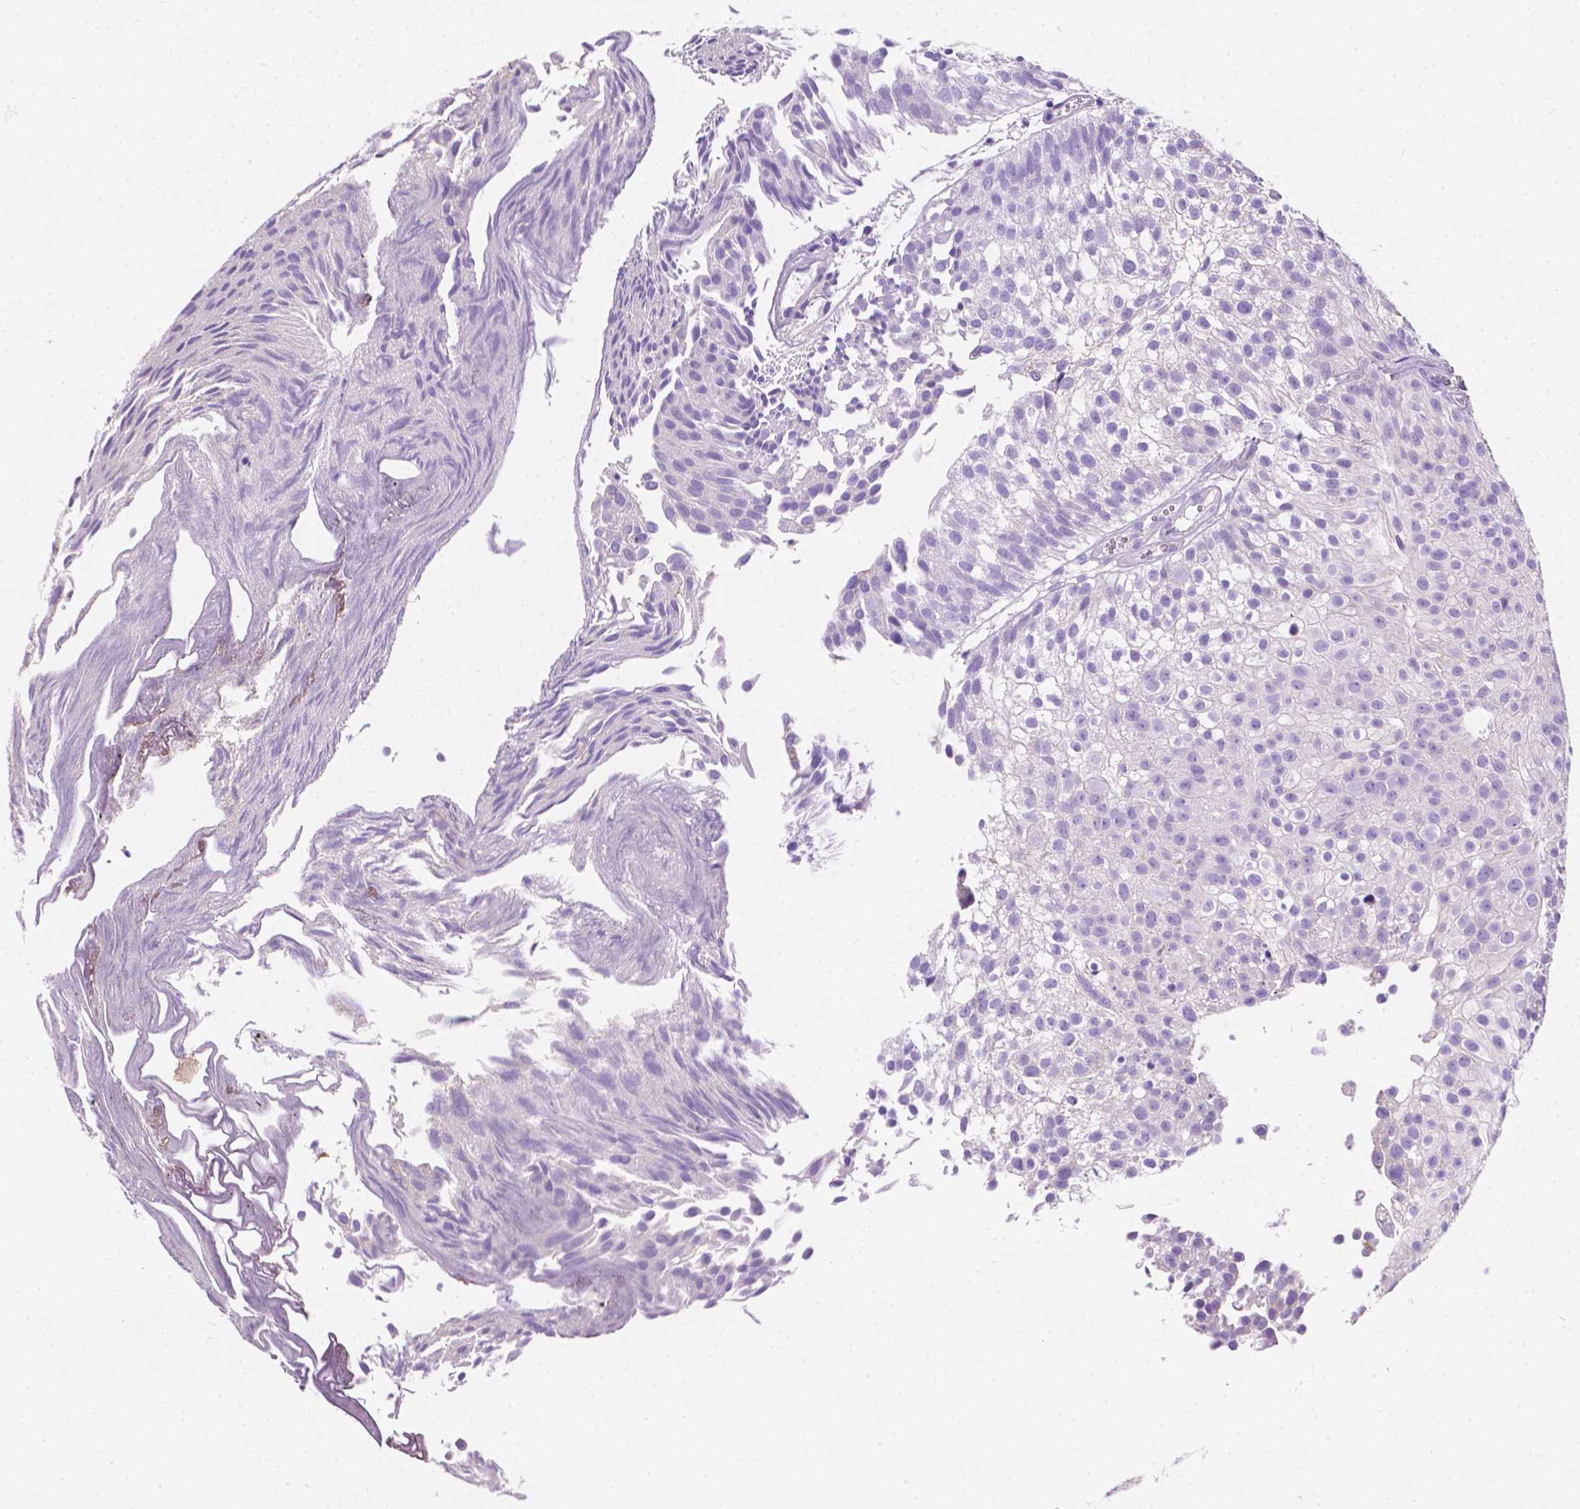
{"staining": {"intensity": "negative", "quantity": "none", "location": "none"}, "tissue": "urothelial cancer", "cell_type": "Tumor cells", "image_type": "cancer", "snomed": [{"axis": "morphology", "description": "Urothelial carcinoma, Low grade"}, {"axis": "topography", "description": "Urinary bladder"}], "caption": "The histopathology image reveals no significant expression in tumor cells of urothelial cancer. Nuclei are stained in blue.", "gene": "GNAO1", "patient": {"sex": "male", "age": 70}}